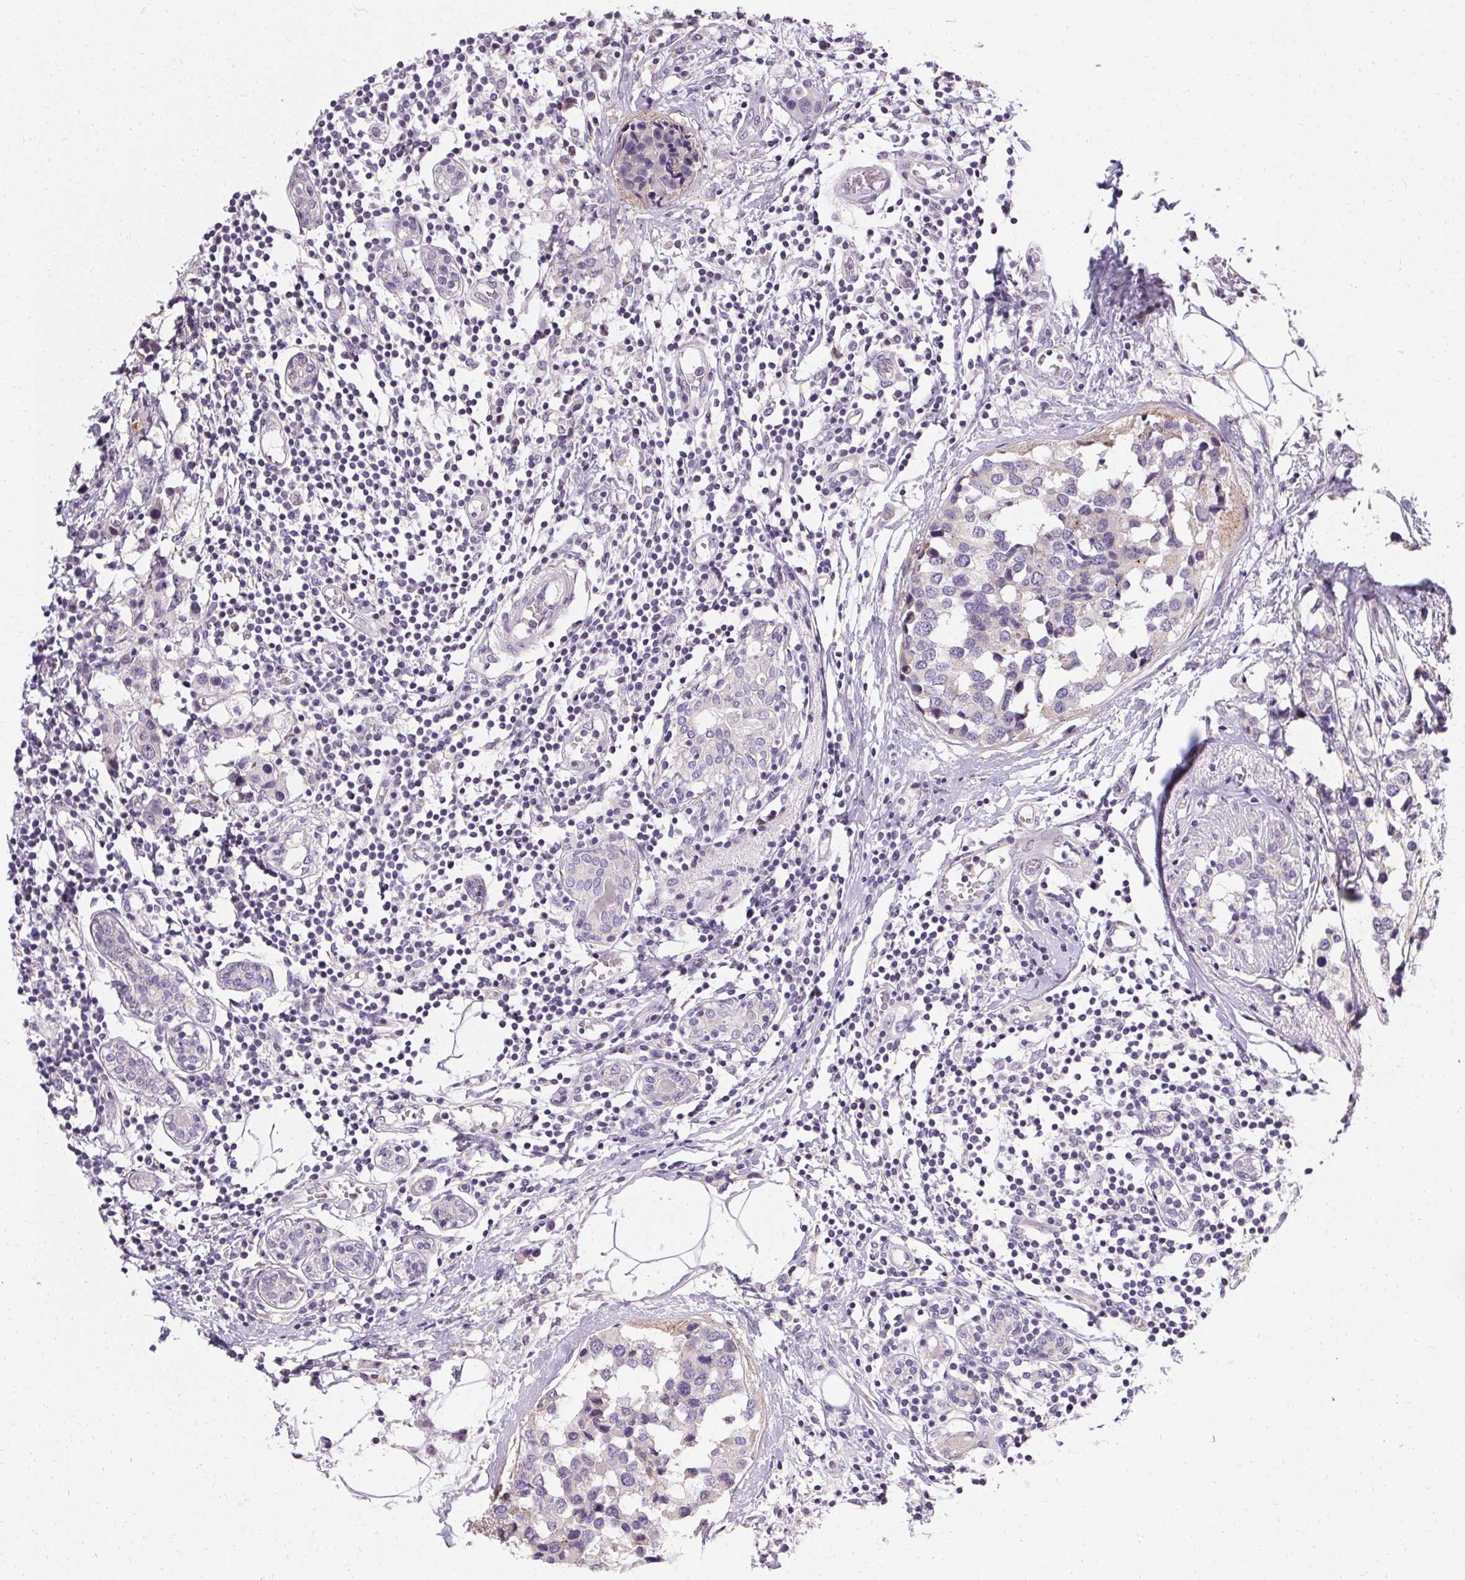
{"staining": {"intensity": "negative", "quantity": "none", "location": "none"}, "tissue": "breast cancer", "cell_type": "Tumor cells", "image_type": "cancer", "snomed": [{"axis": "morphology", "description": "Lobular carcinoma"}, {"axis": "topography", "description": "Breast"}], "caption": "IHC image of human breast cancer stained for a protein (brown), which shows no expression in tumor cells.", "gene": "TRIP13", "patient": {"sex": "female", "age": 59}}